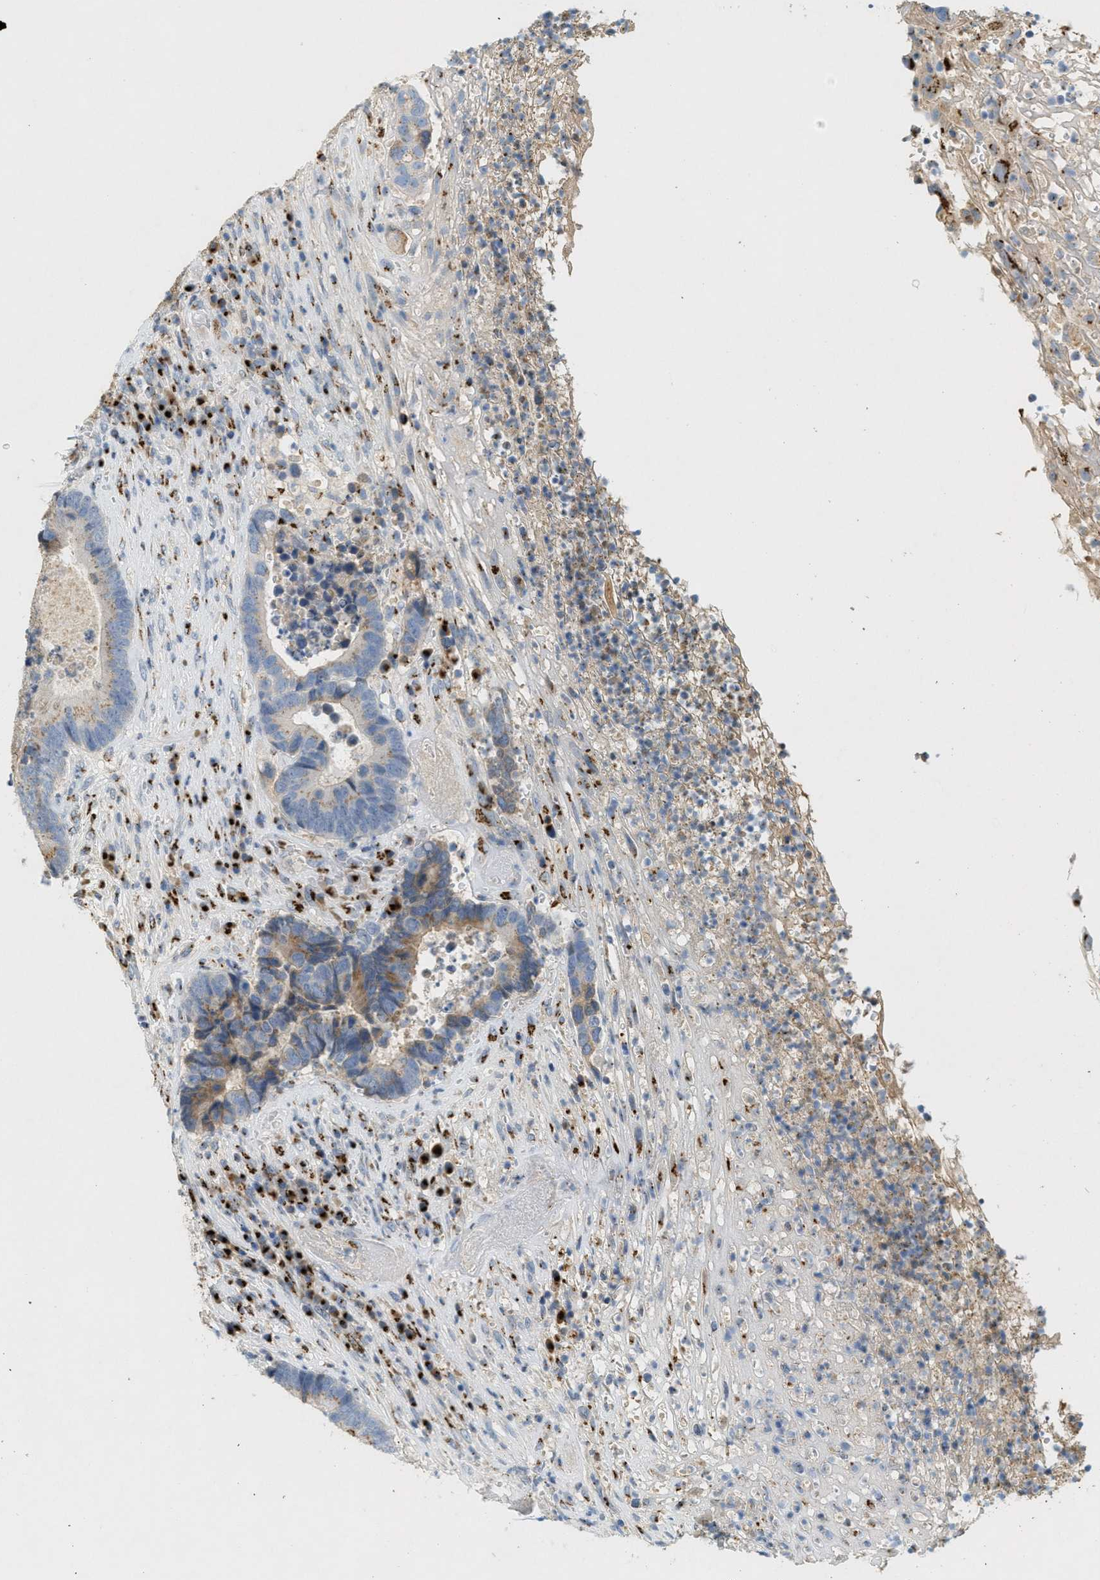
{"staining": {"intensity": "weak", "quantity": "25%-75%", "location": "cytoplasmic/membranous"}, "tissue": "colorectal cancer", "cell_type": "Tumor cells", "image_type": "cancer", "snomed": [{"axis": "morphology", "description": "Adenocarcinoma, NOS"}, {"axis": "topography", "description": "Rectum"}], "caption": "Colorectal cancer (adenocarcinoma) stained for a protein (brown) exhibits weak cytoplasmic/membranous positive expression in about 25%-75% of tumor cells.", "gene": "ENTPD4", "patient": {"sex": "female", "age": 89}}